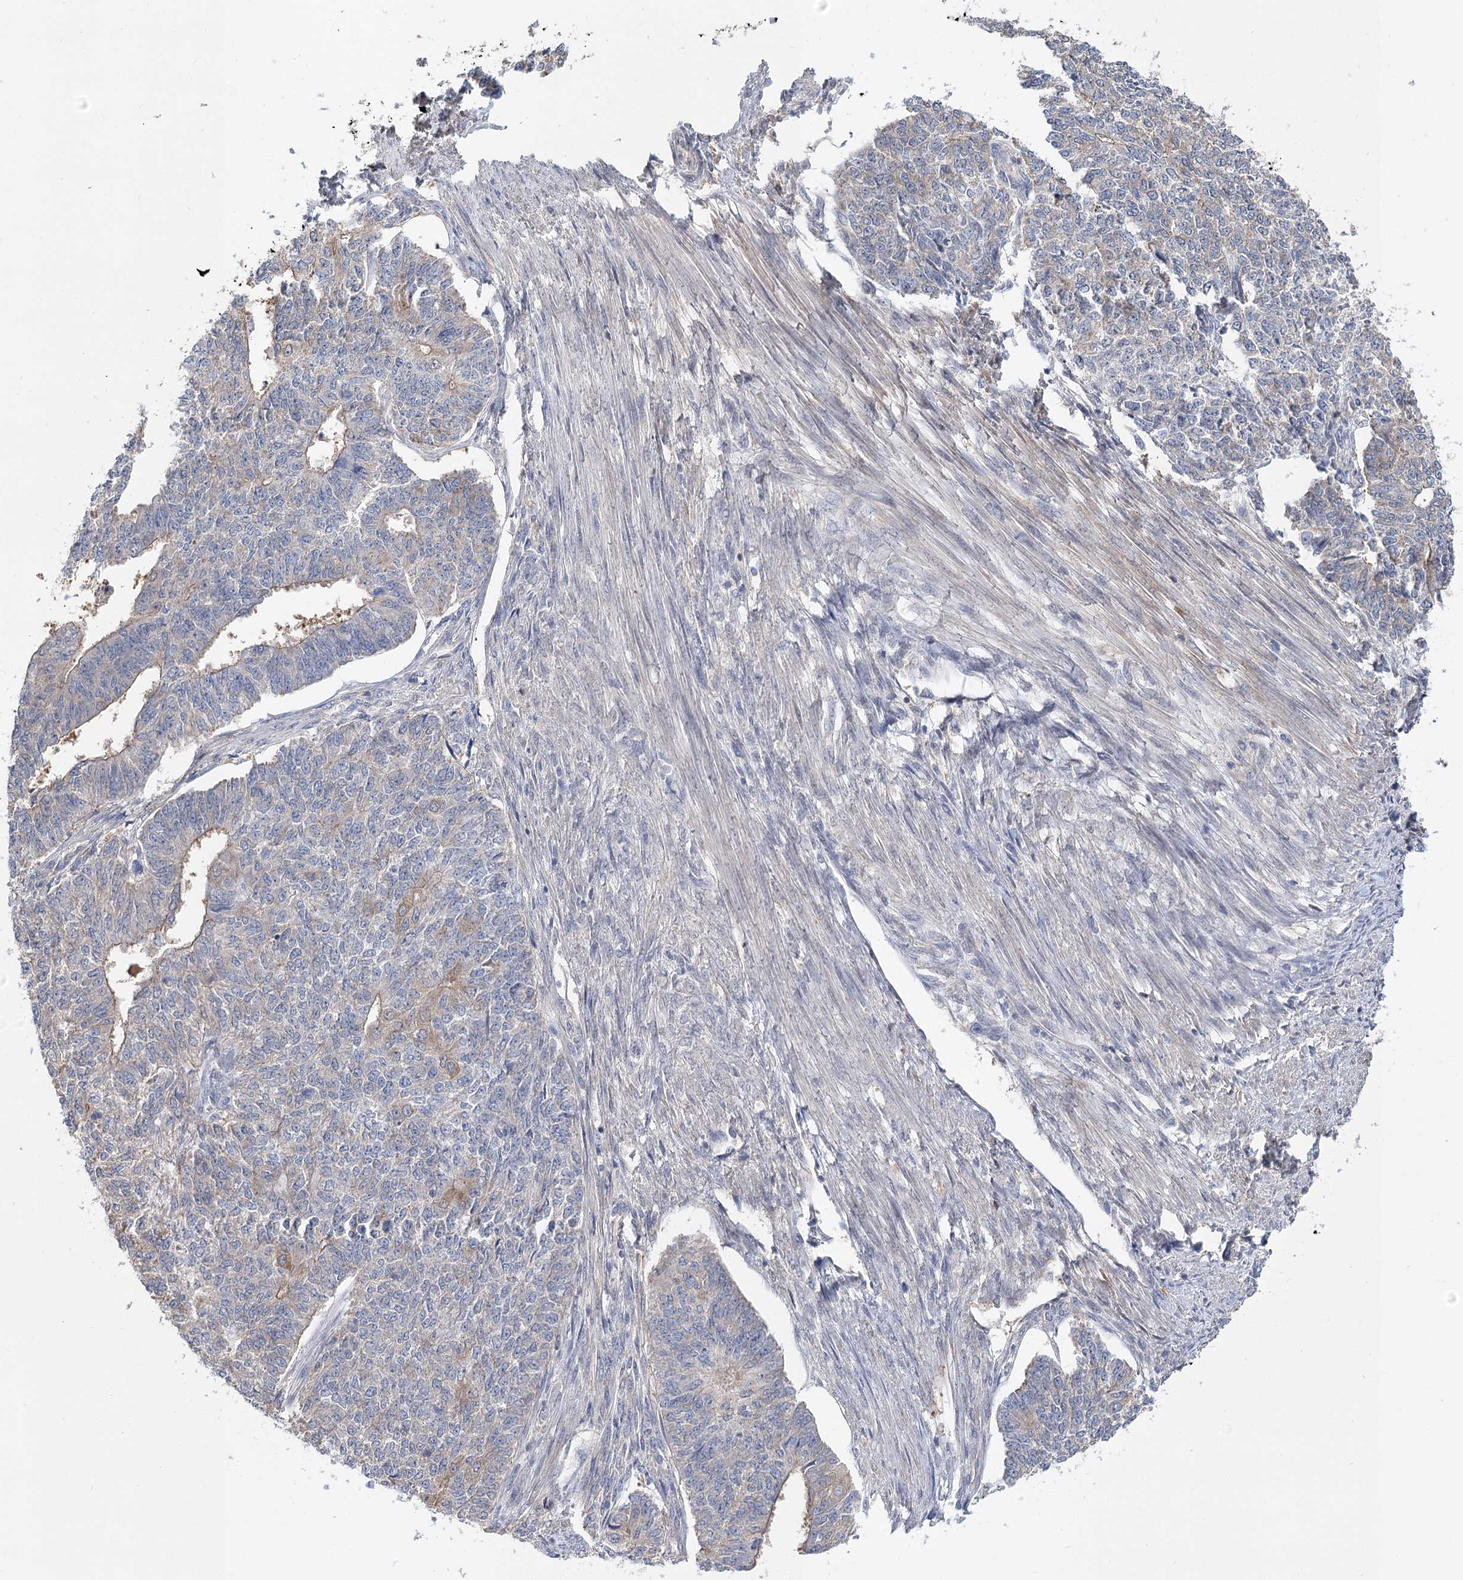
{"staining": {"intensity": "negative", "quantity": "none", "location": "none"}, "tissue": "endometrial cancer", "cell_type": "Tumor cells", "image_type": "cancer", "snomed": [{"axis": "morphology", "description": "Adenocarcinoma, NOS"}, {"axis": "topography", "description": "Endometrium"}], "caption": "Immunohistochemical staining of endometrial cancer exhibits no significant expression in tumor cells. (DAB IHC with hematoxylin counter stain).", "gene": "UGP2", "patient": {"sex": "female", "age": 32}}